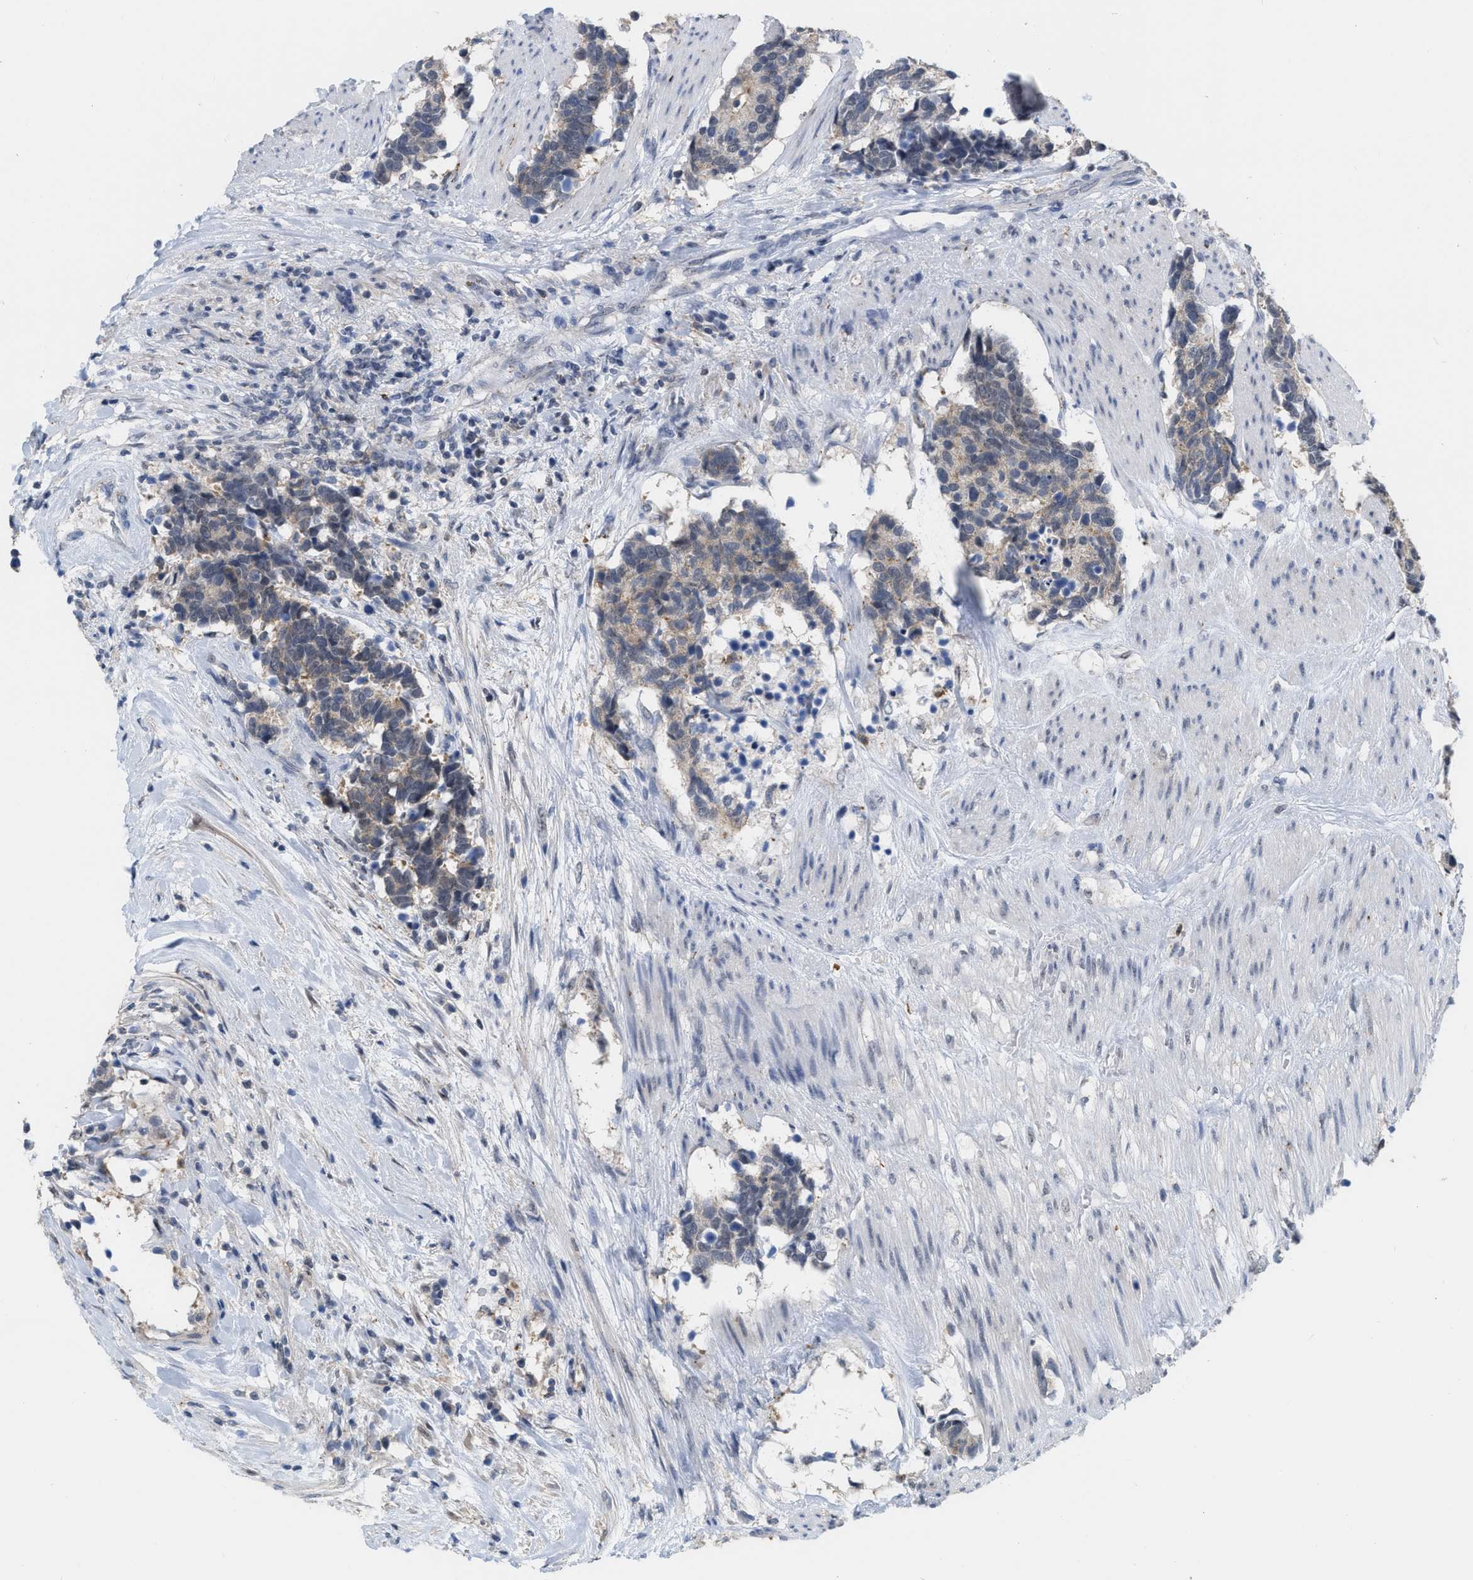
{"staining": {"intensity": "weak", "quantity": "<25%", "location": "cytoplasmic/membranous"}, "tissue": "carcinoid", "cell_type": "Tumor cells", "image_type": "cancer", "snomed": [{"axis": "morphology", "description": "Carcinoma, NOS"}, {"axis": "morphology", "description": "Carcinoid, malignant, NOS"}, {"axis": "topography", "description": "Urinary bladder"}], "caption": "DAB (3,3'-diaminobenzidine) immunohistochemical staining of carcinoid shows no significant expression in tumor cells.", "gene": "BAIAP2L1", "patient": {"sex": "male", "age": 57}}